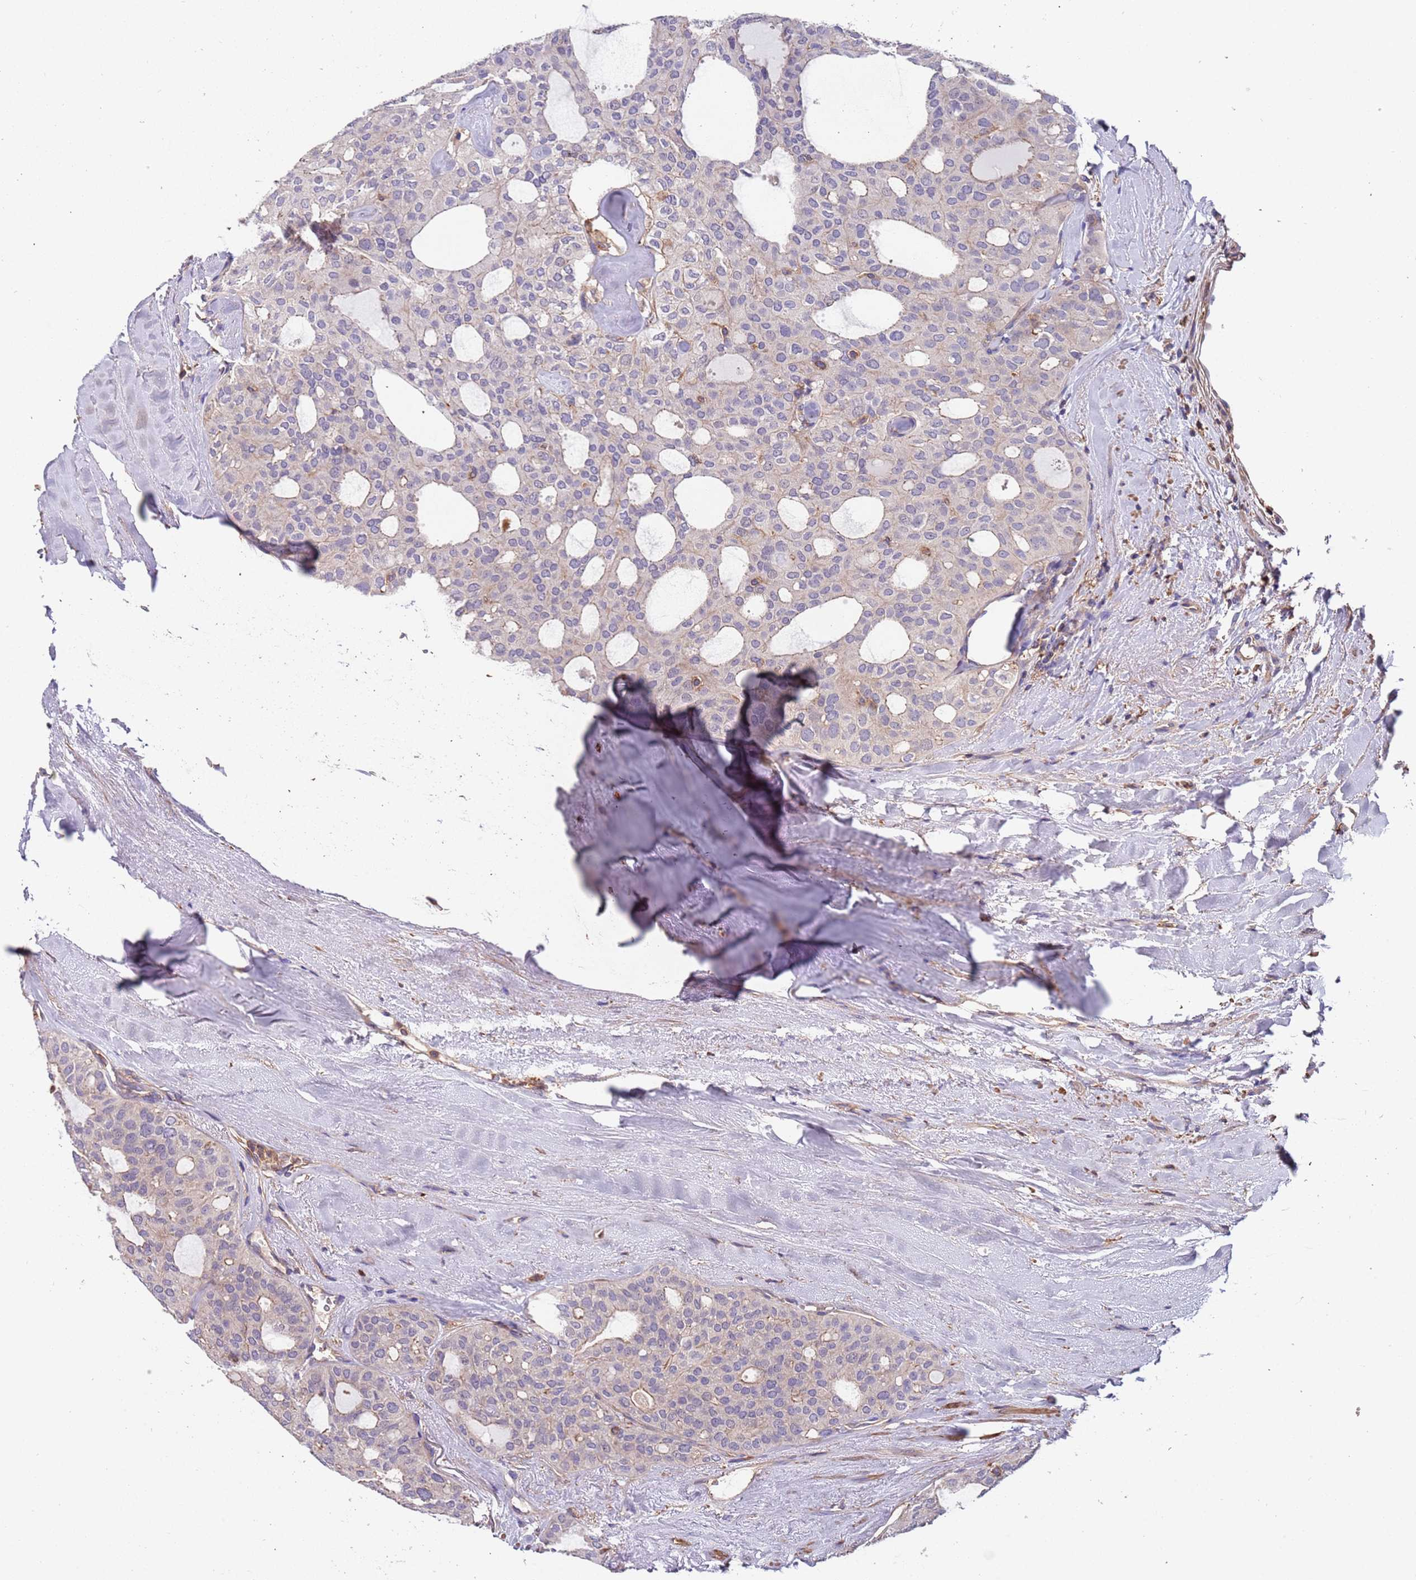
{"staining": {"intensity": "negative", "quantity": "none", "location": "none"}, "tissue": "thyroid cancer", "cell_type": "Tumor cells", "image_type": "cancer", "snomed": [{"axis": "morphology", "description": "Follicular adenoma carcinoma, NOS"}, {"axis": "topography", "description": "Thyroid gland"}], "caption": "Immunohistochemistry (IHC) micrograph of neoplastic tissue: human thyroid follicular adenoma carcinoma stained with DAB shows no significant protein positivity in tumor cells.", "gene": "SYT4", "patient": {"sex": "male", "age": 75}}